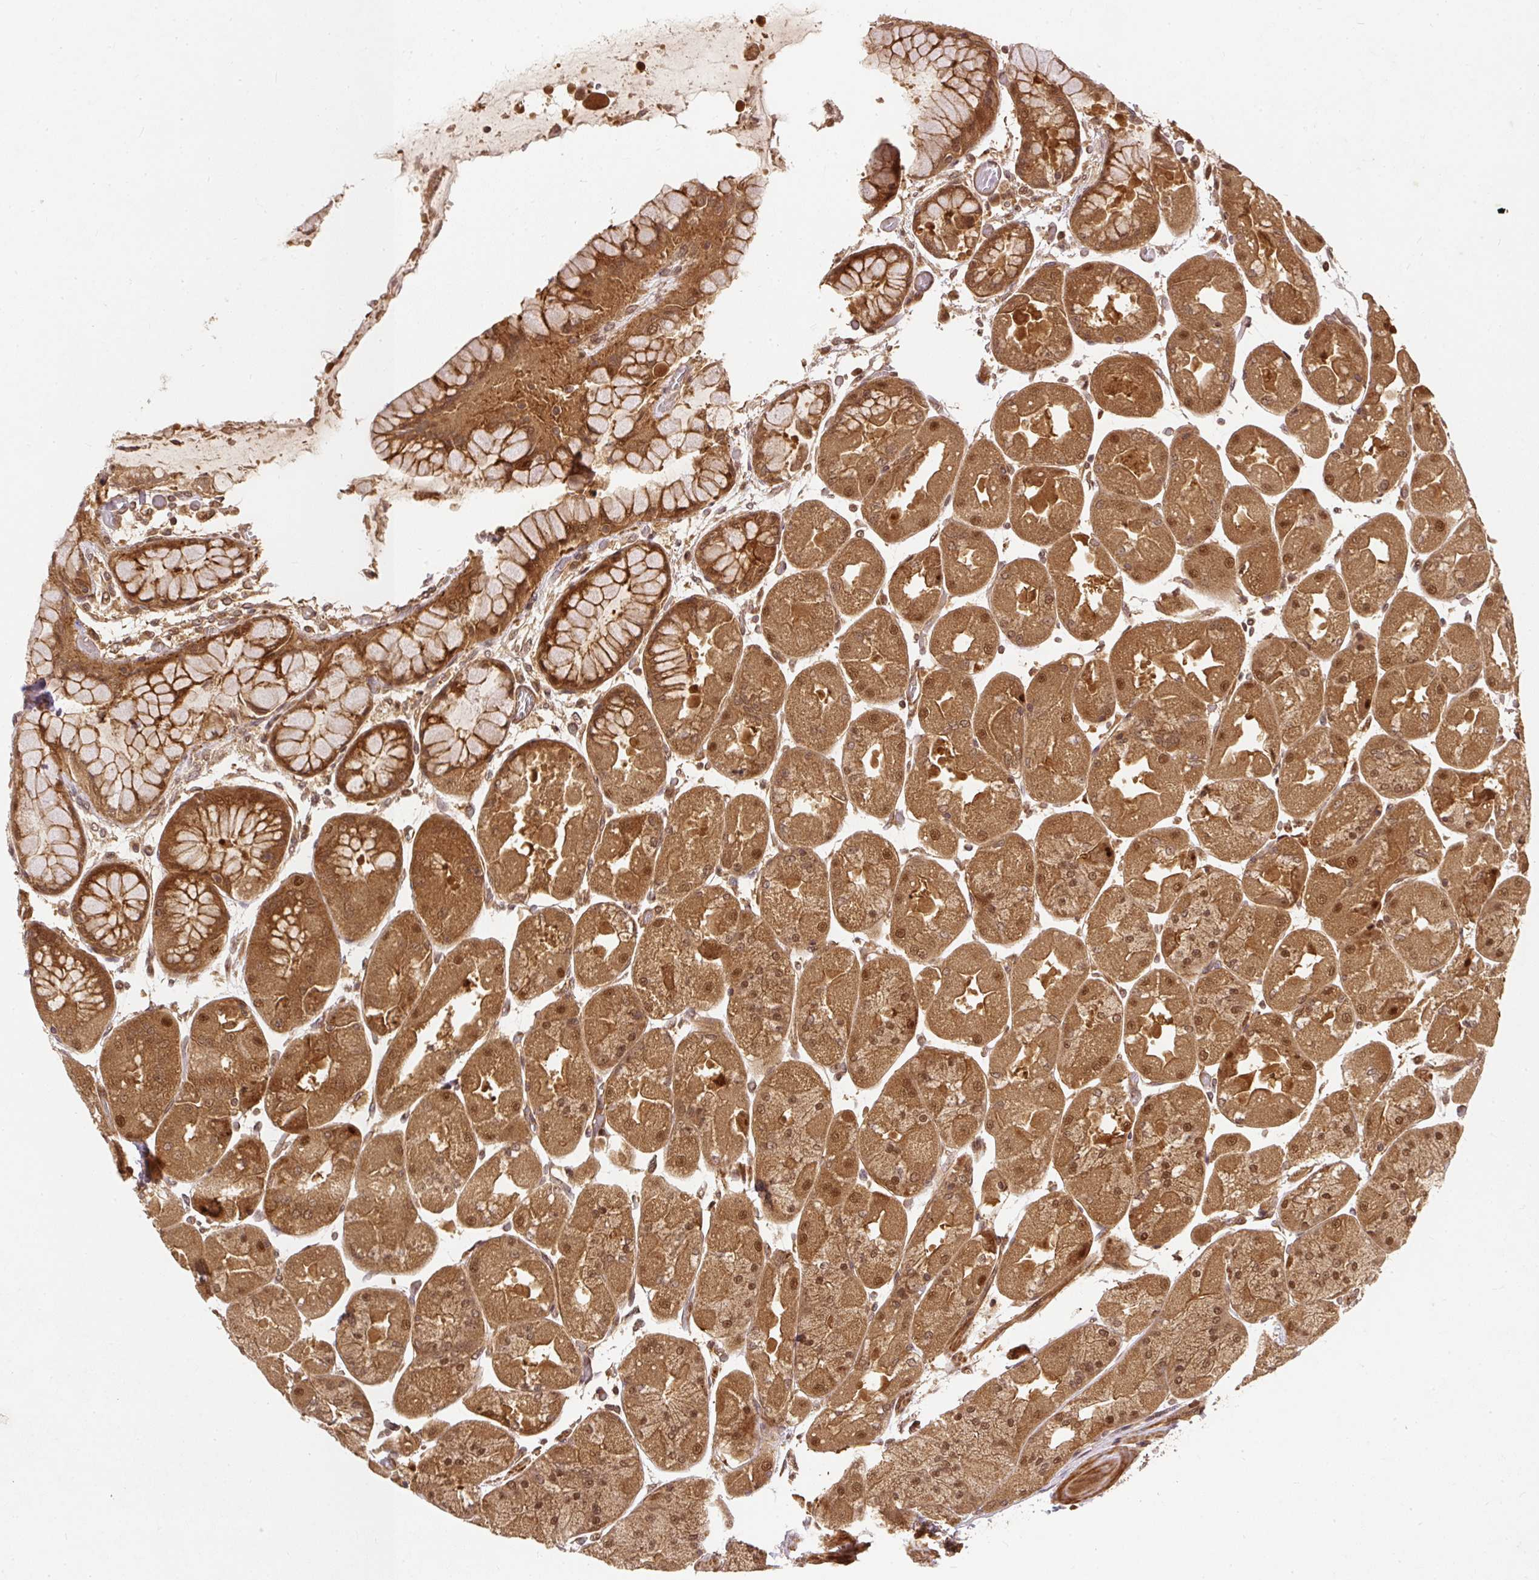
{"staining": {"intensity": "strong", "quantity": ">75%", "location": "cytoplasmic/membranous,nuclear"}, "tissue": "stomach", "cell_type": "Glandular cells", "image_type": "normal", "snomed": [{"axis": "morphology", "description": "Normal tissue, NOS"}, {"axis": "topography", "description": "Stomach"}], "caption": "Protein expression analysis of benign stomach demonstrates strong cytoplasmic/membranous,nuclear staining in approximately >75% of glandular cells.", "gene": "PSMD1", "patient": {"sex": "female", "age": 61}}